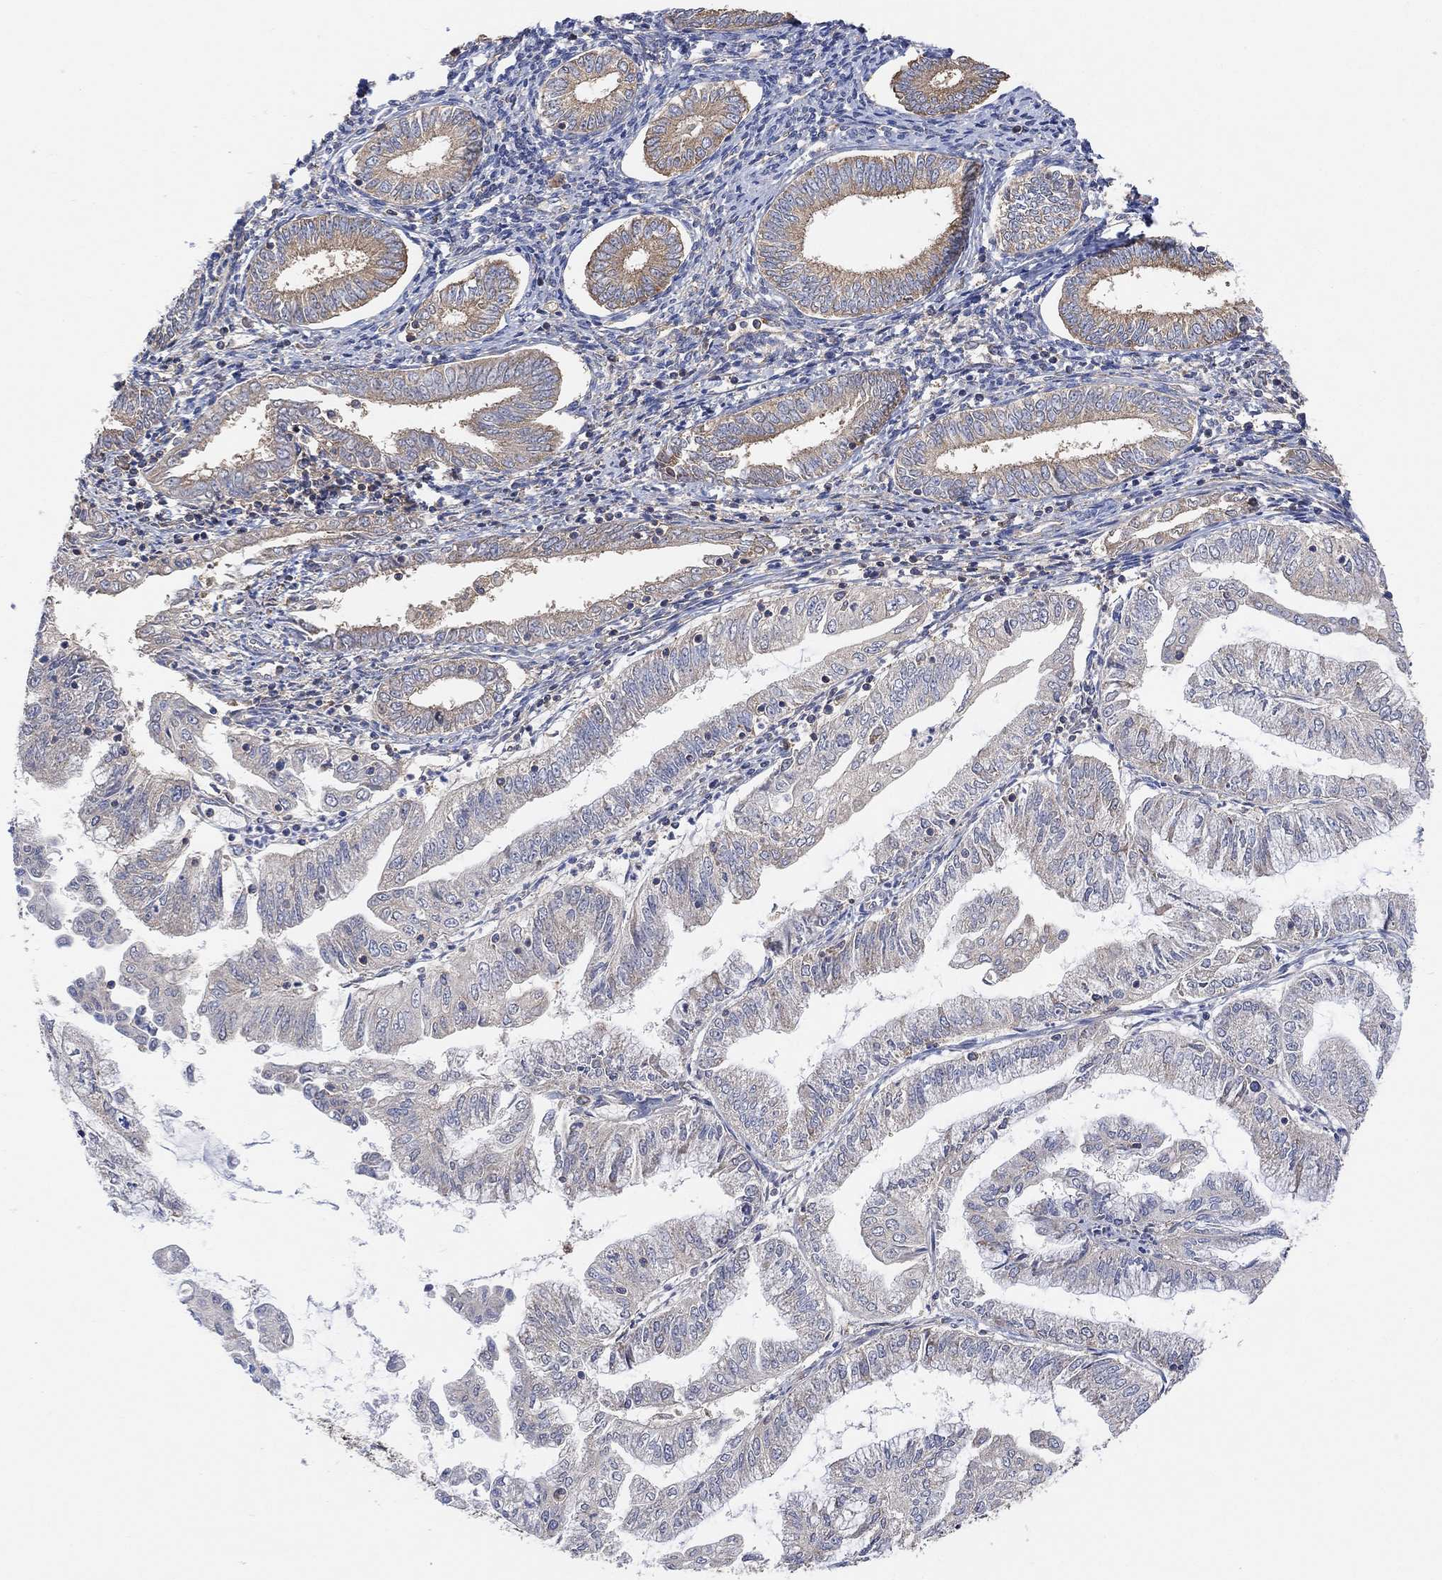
{"staining": {"intensity": "moderate", "quantity": "25%-75%", "location": "cytoplasmic/membranous"}, "tissue": "endometrial cancer", "cell_type": "Tumor cells", "image_type": "cancer", "snomed": [{"axis": "morphology", "description": "Adenocarcinoma, NOS"}, {"axis": "topography", "description": "Endometrium"}], "caption": "Human adenocarcinoma (endometrial) stained for a protein (brown) reveals moderate cytoplasmic/membranous positive expression in approximately 25%-75% of tumor cells.", "gene": "BLOC1S3", "patient": {"sex": "female", "age": 56}}